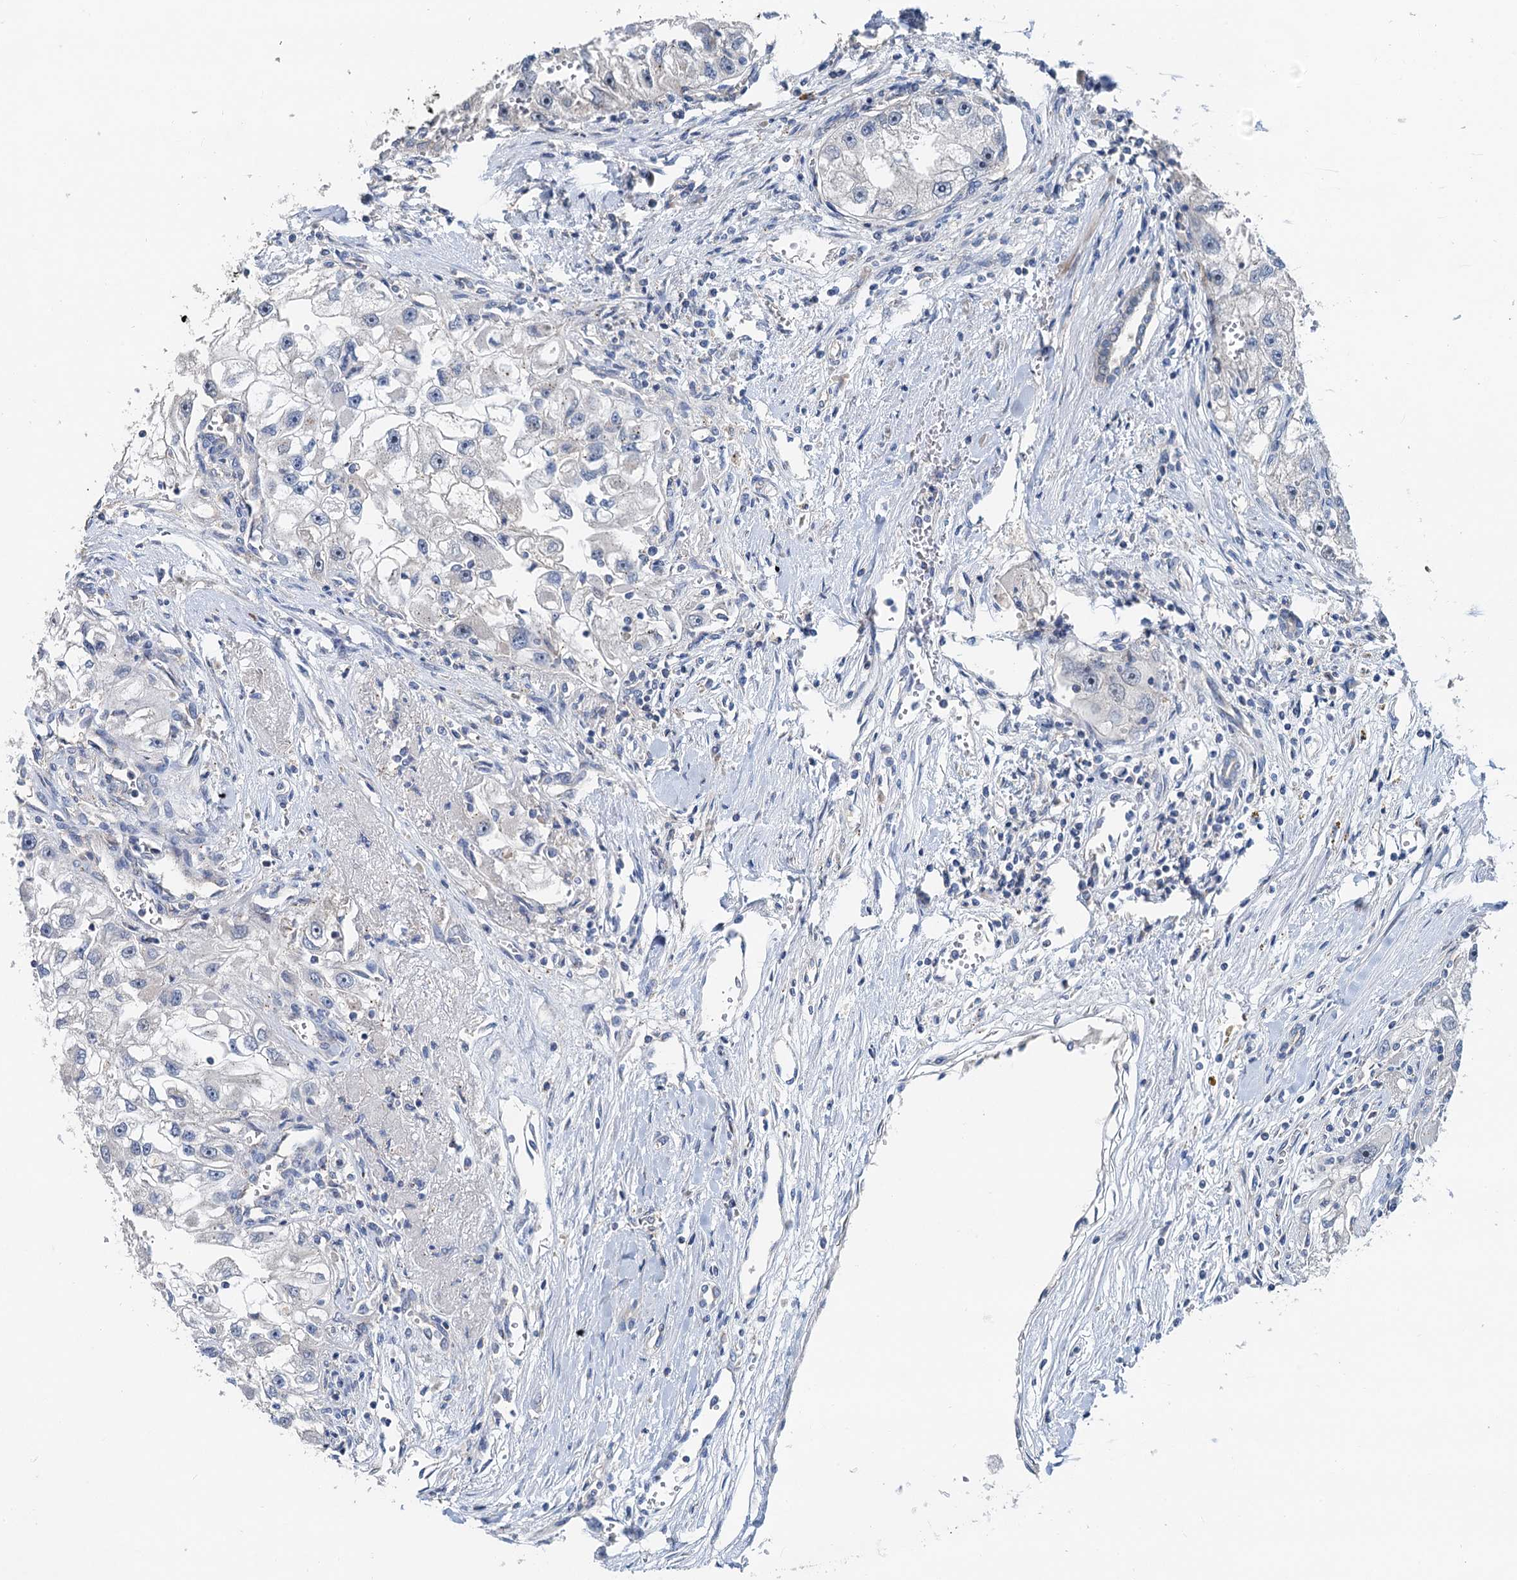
{"staining": {"intensity": "negative", "quantity": "none", "location": "none"}, "tissue": "renal cancer", "cell_type": "Tumor cells", "image_type": "cancer", "snomed": [{"axis": "morphology", "description": "Adenocarcinoma, NOS"}, {"axis": "topography", "description": "Kidney"}], "caption": "Immunohistochemistry micrograph of neoplastic tissue: human renal adenocarcinoma stained with DAB shows no significant protein staining in tumor cells.", "gene": "ANKRD26", "patient": {"sex": "male", "age": 63}}